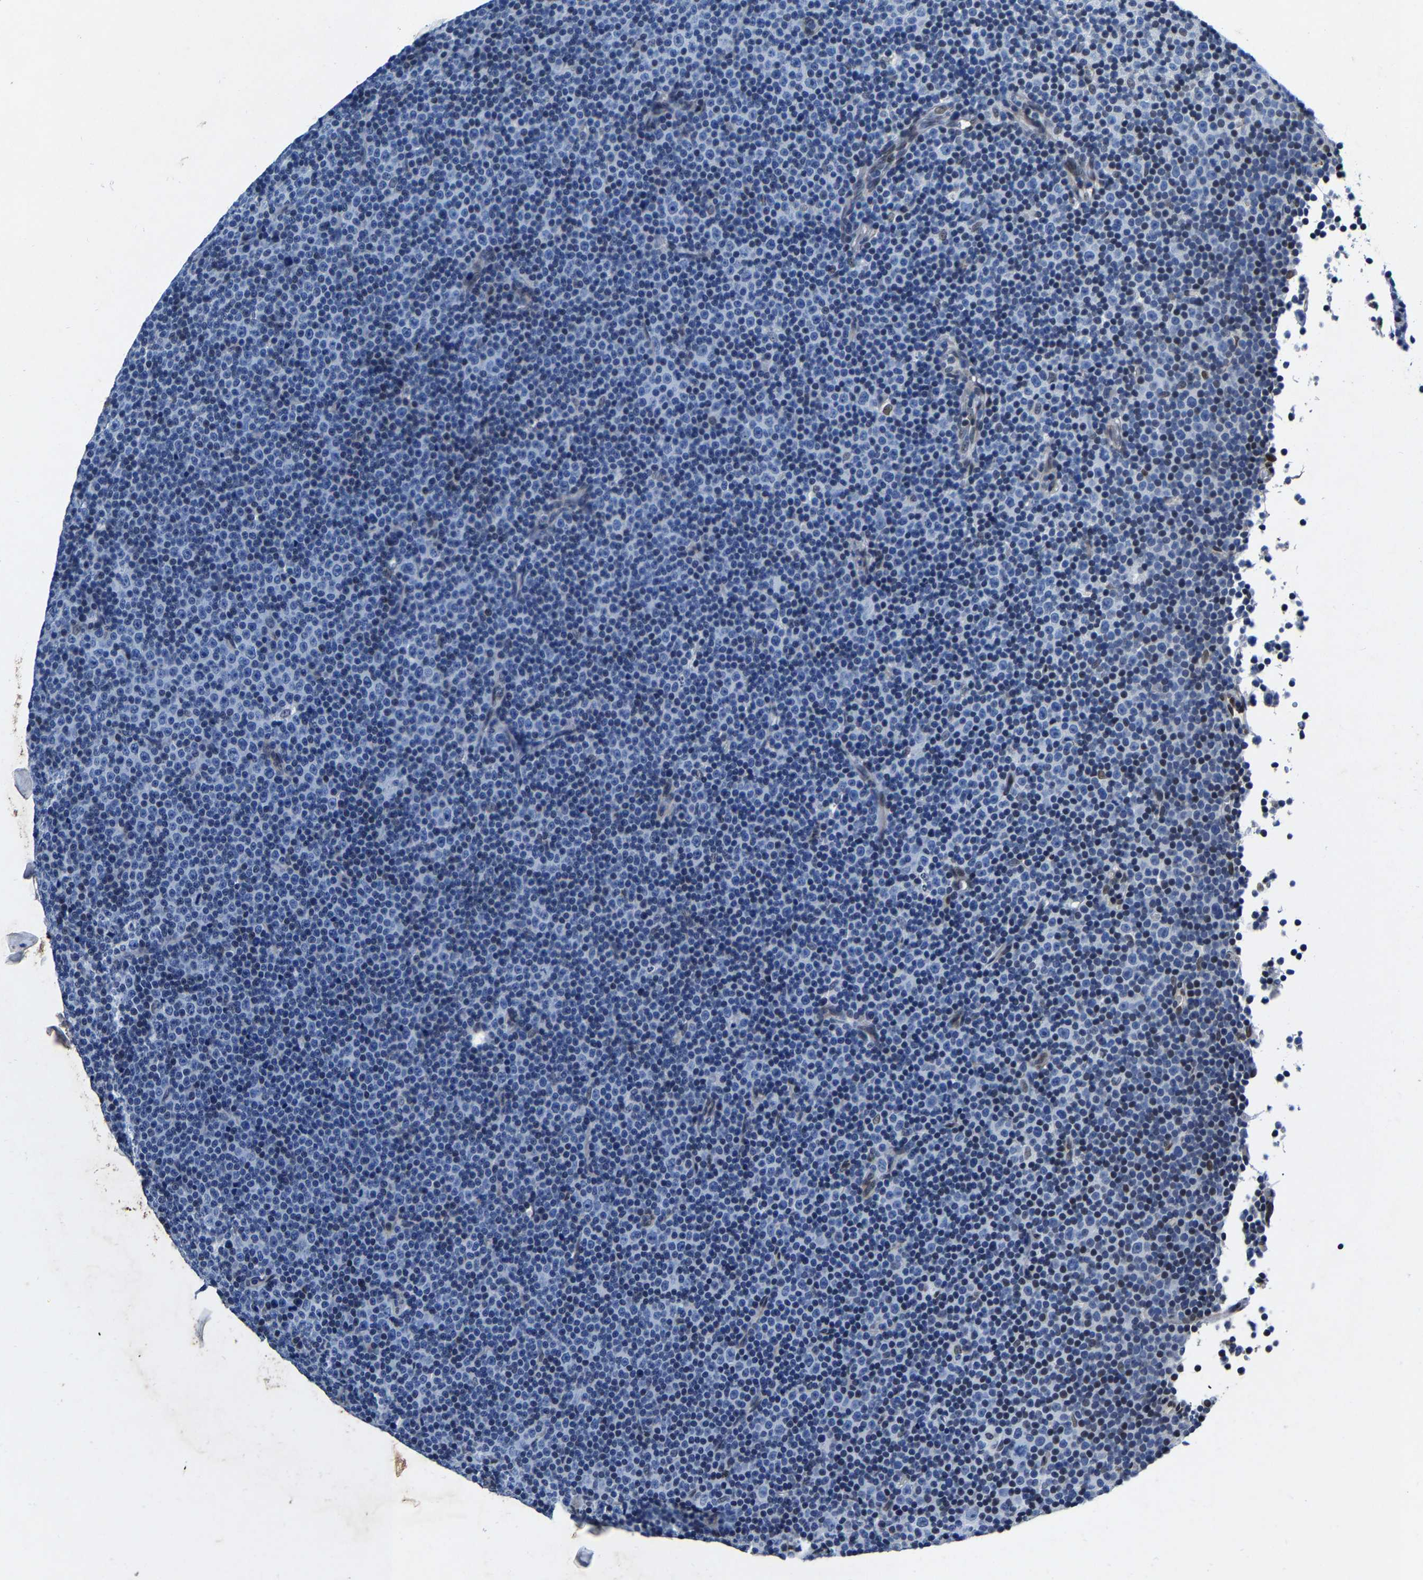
{"staining": {"intensity": "negative", "quantity": "none", "location": "none"}, "tissue": "lymphoma", "cell_type": "Tumor cells", "image_type": "cancer", "snomed": [{"axis": "morphology", "description": "Malignant lymphoma, non-Hodgkin's type, Low grade"}, {"axis": "topography", "description": "Lymph node"}], "caption": "This is a image of immunohistochemistry staining of lymphoma, which shows no staining in tumor cells.", "gene": "UBN2", "patient": {"sex": "female", "age": 67}}